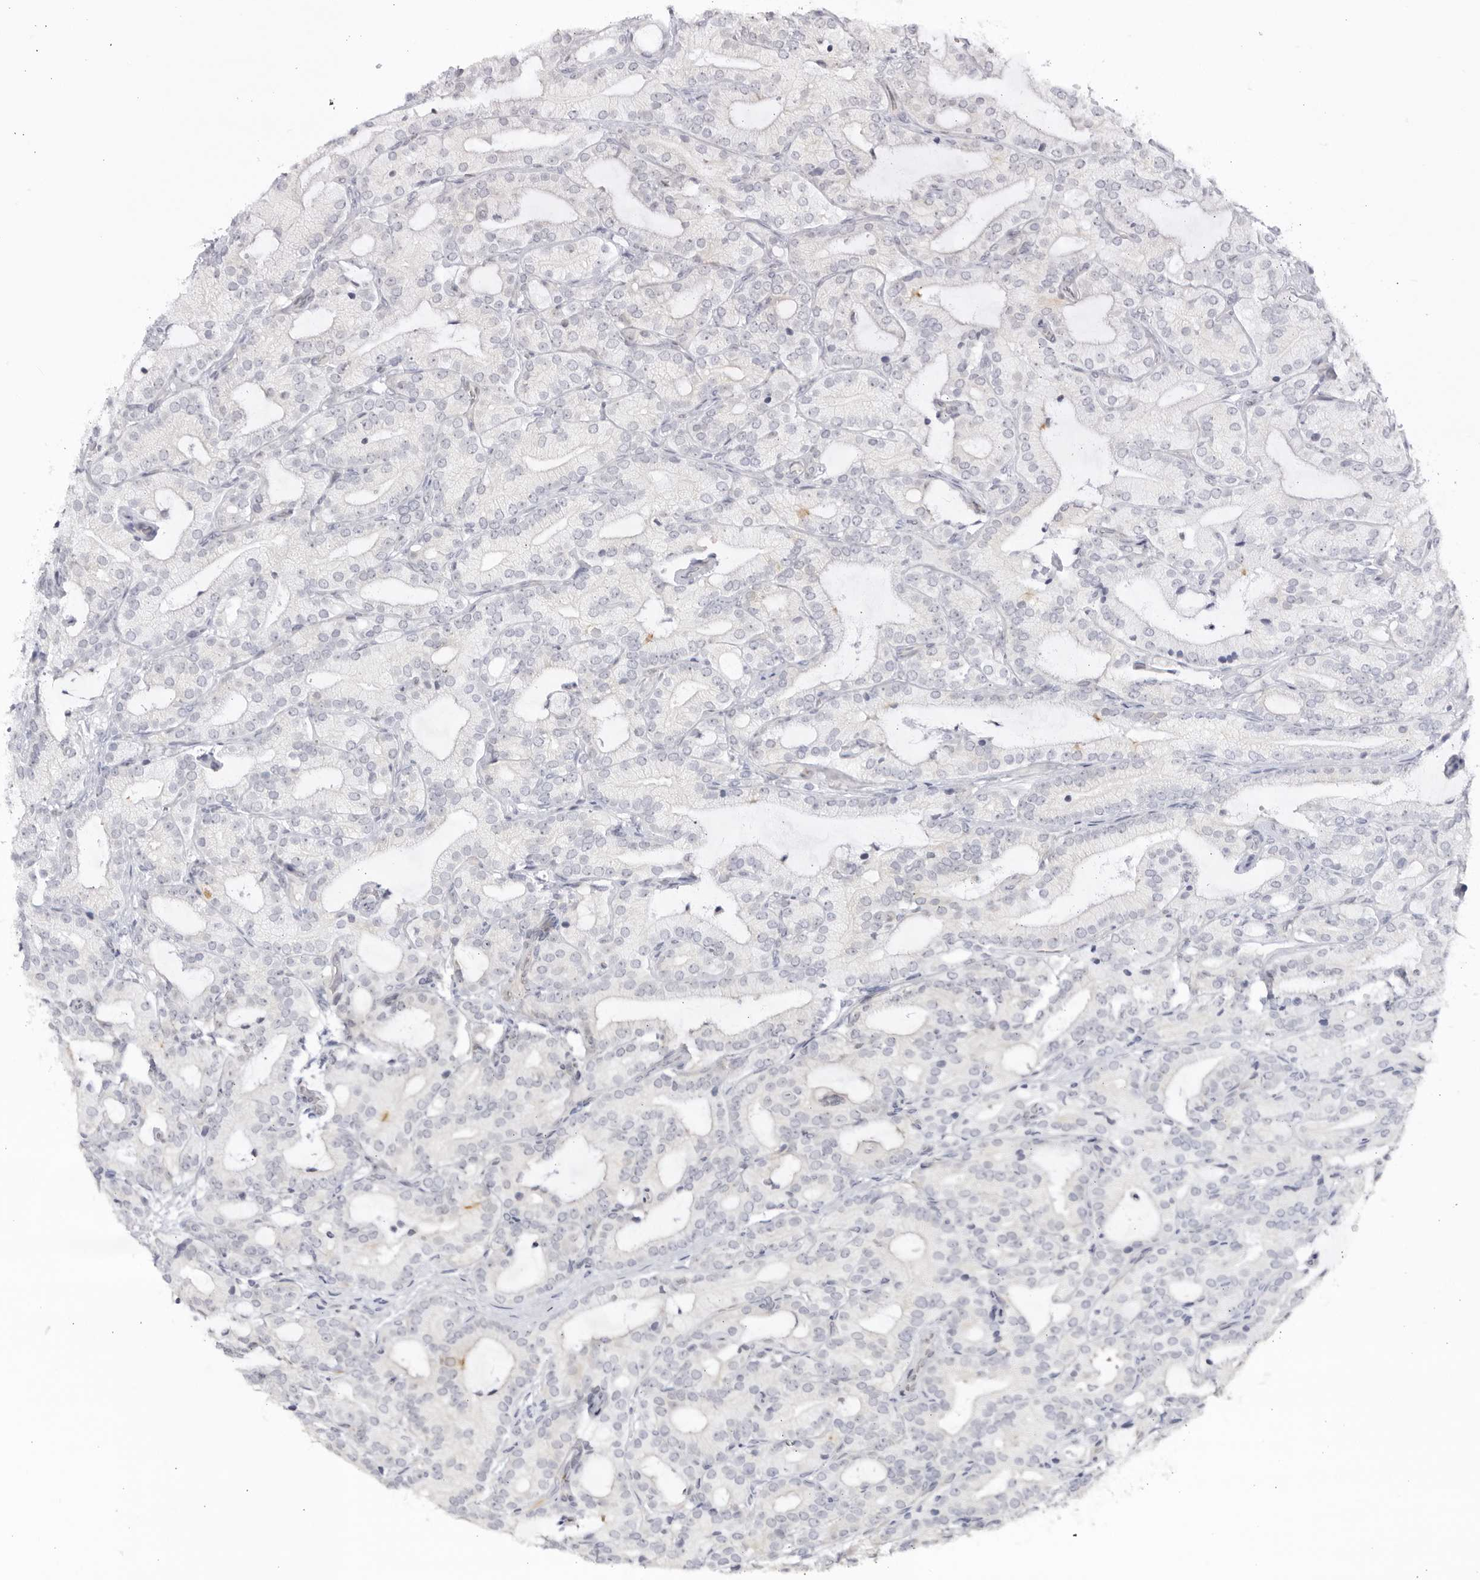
{"staining": {"intensity": "negative", "quantity": "none", "location": "none"}, "tissue": "prostate cancer", "cell_type": "Tumor cells", "image_type": "cancer", "snomed": [{"axis": "morphology", "description": "Adenocarcinoma, High grade"}, {"axis": "topography", "description": "Prostate"}], "caption": "Tumor cells are negative for protein expression in human prostate adenocarcinoma (high-grade).", "gene": "CNBD1", "patient": {"sex": "male", "age": 57}}